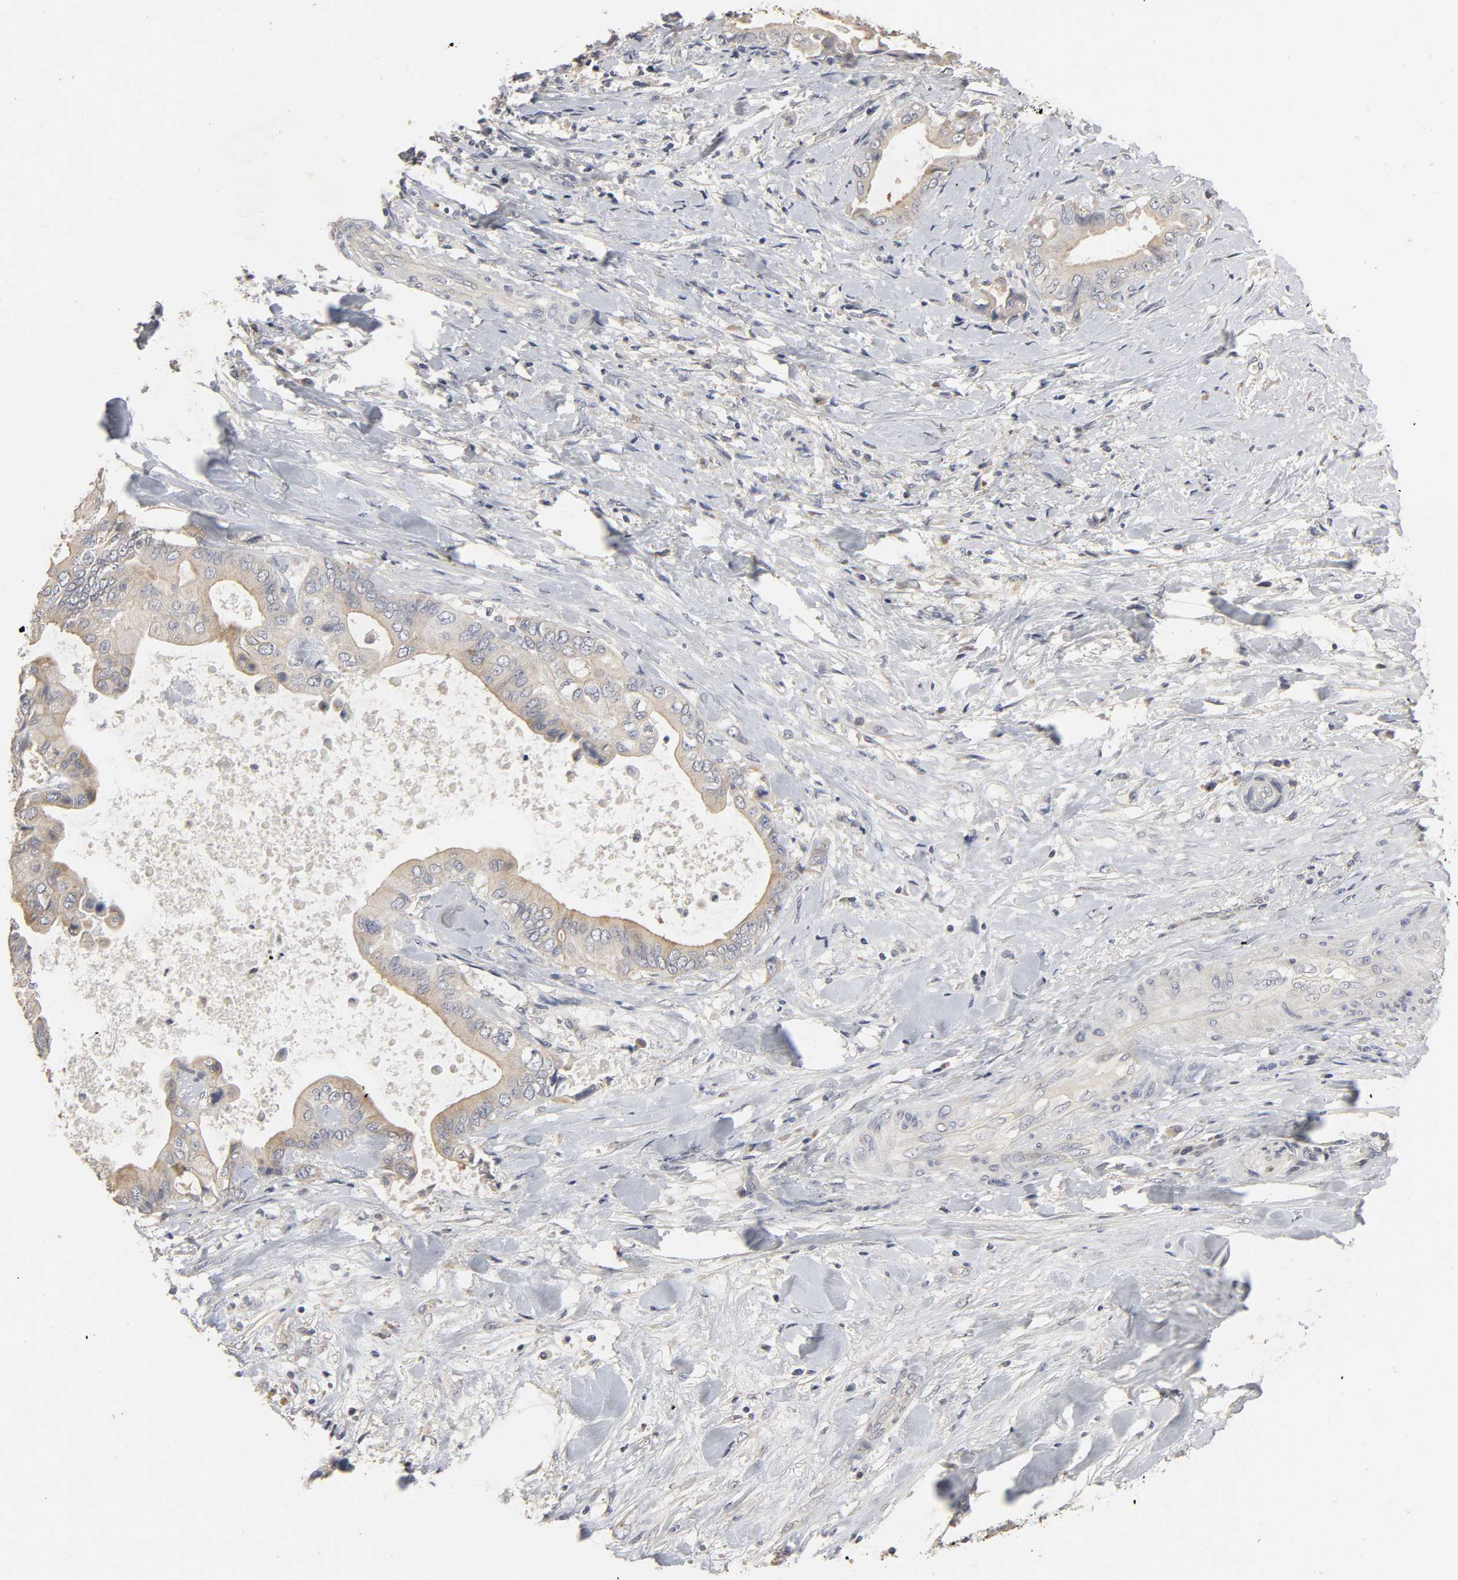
{"staining": {"intensity": "weak", "quantity": ">75%", "location": "cytoplasmic/membranous"}, "tissue": "liver cancer", "cell_type": "Tumor cells", "image_type": "cancer", "snomed": [{"axis": "morphology", "description": "Cholangiocarcinoma"}, {"axis": "topography", "description": "Liver"}], "caption": "Human liver cancer stained for a protein (brown) displays weak cytoplasmic/membranous positive positivity in about >75% of tumor cells.", "gene": "SLC10A2", "patient": {"sex": "male", "age": 58}}